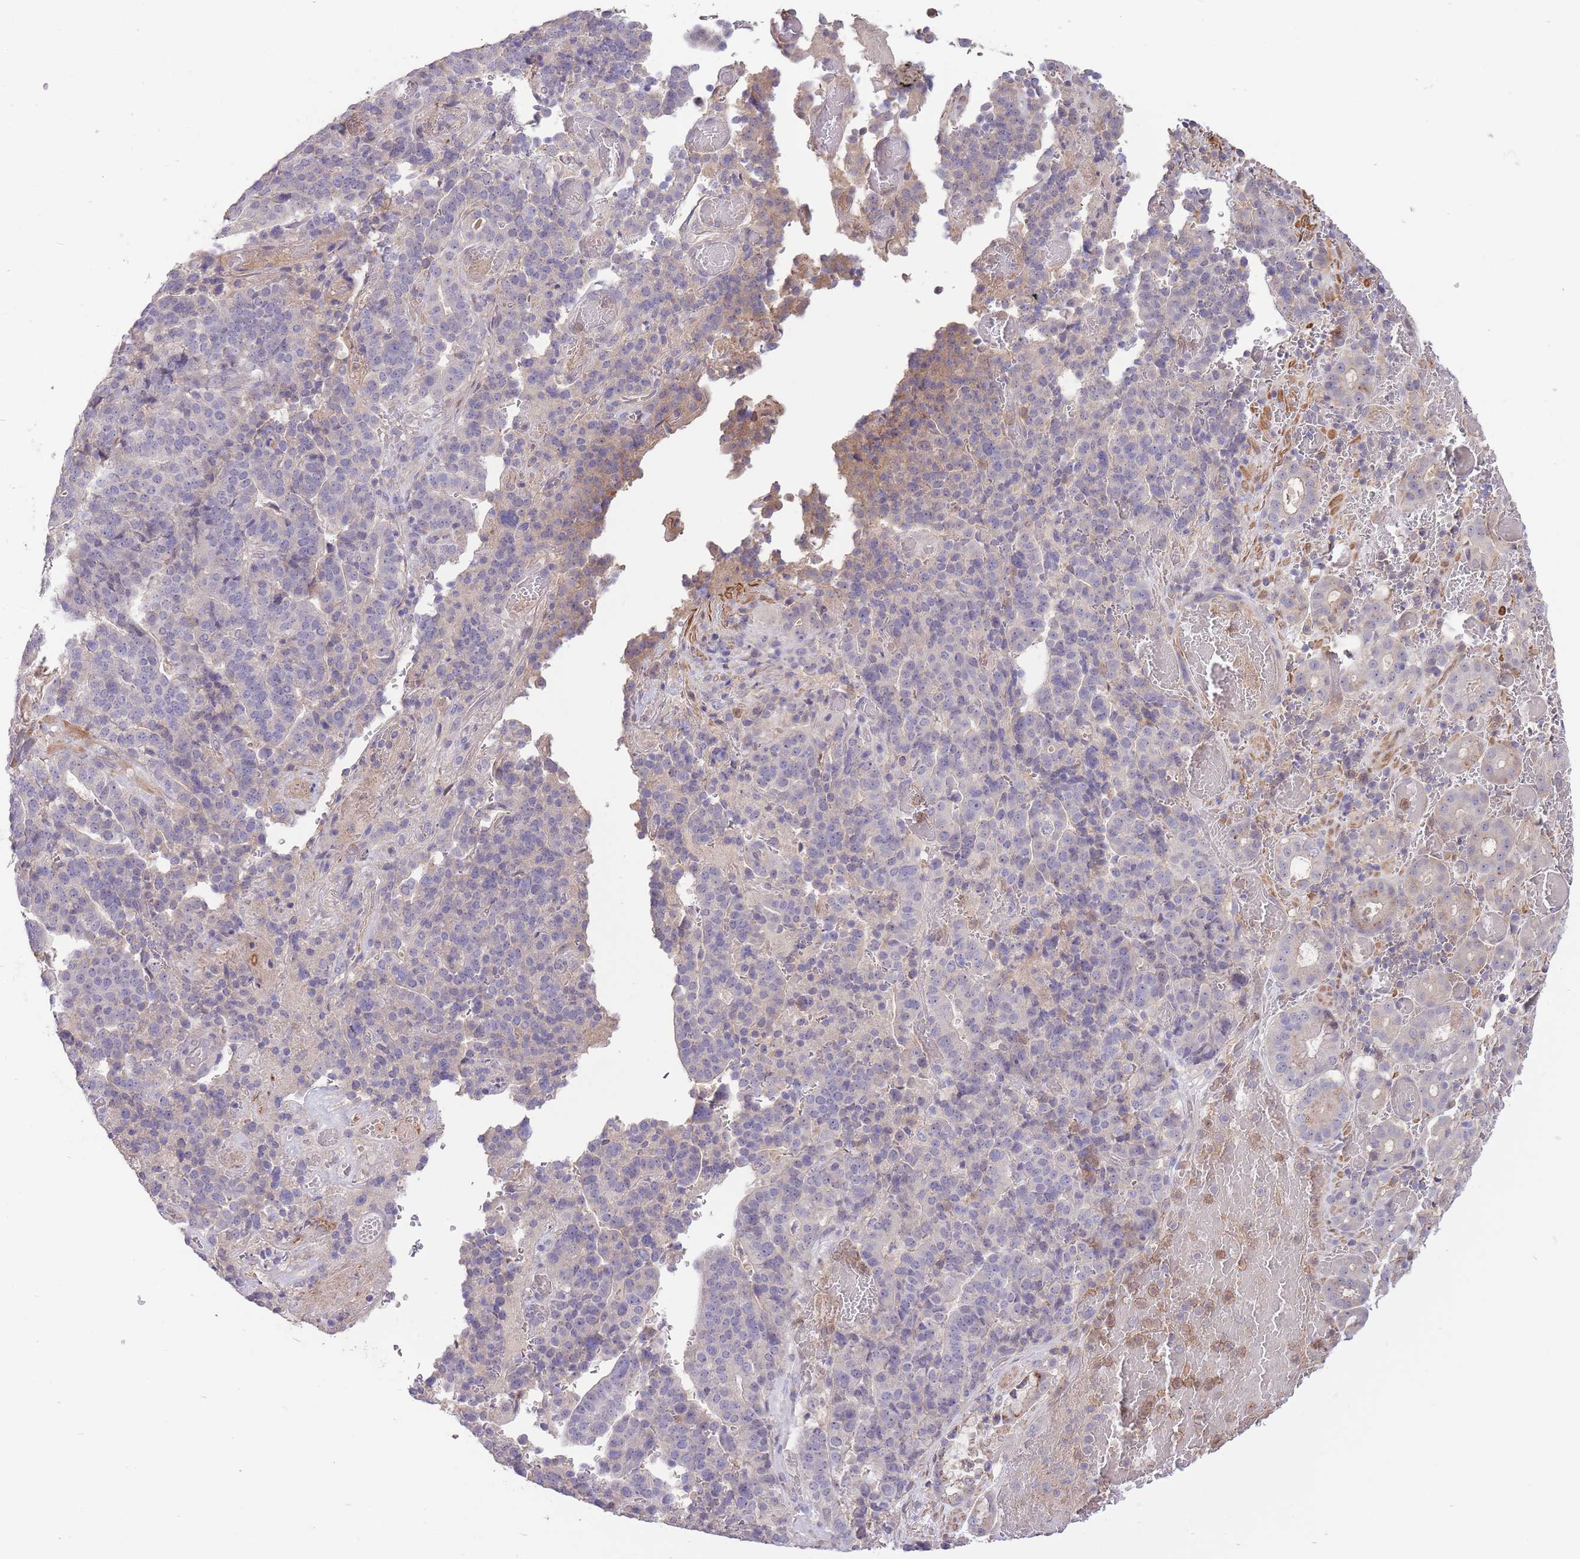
{"staining": {"intensity": "negative", "quantity": "none", "location": "none"}, "tissue": "stomach cancer", "cell_type": "Tumor cells", "image_type": "cancer", "snomed": [{"axis": "morphology", "description": "Adenocarcinoma, NOS"}, {"axis": "topography", "description": "Stomach"}], "caption": "Immunohistochemistry (IHC) of human stomach cancer displays no staining in tumor cells. (DAB IHC visualized using brightfield microscopy, high magnification).", "gene": "ZNF304", "patient": {"sex": "male", "age": 48}}